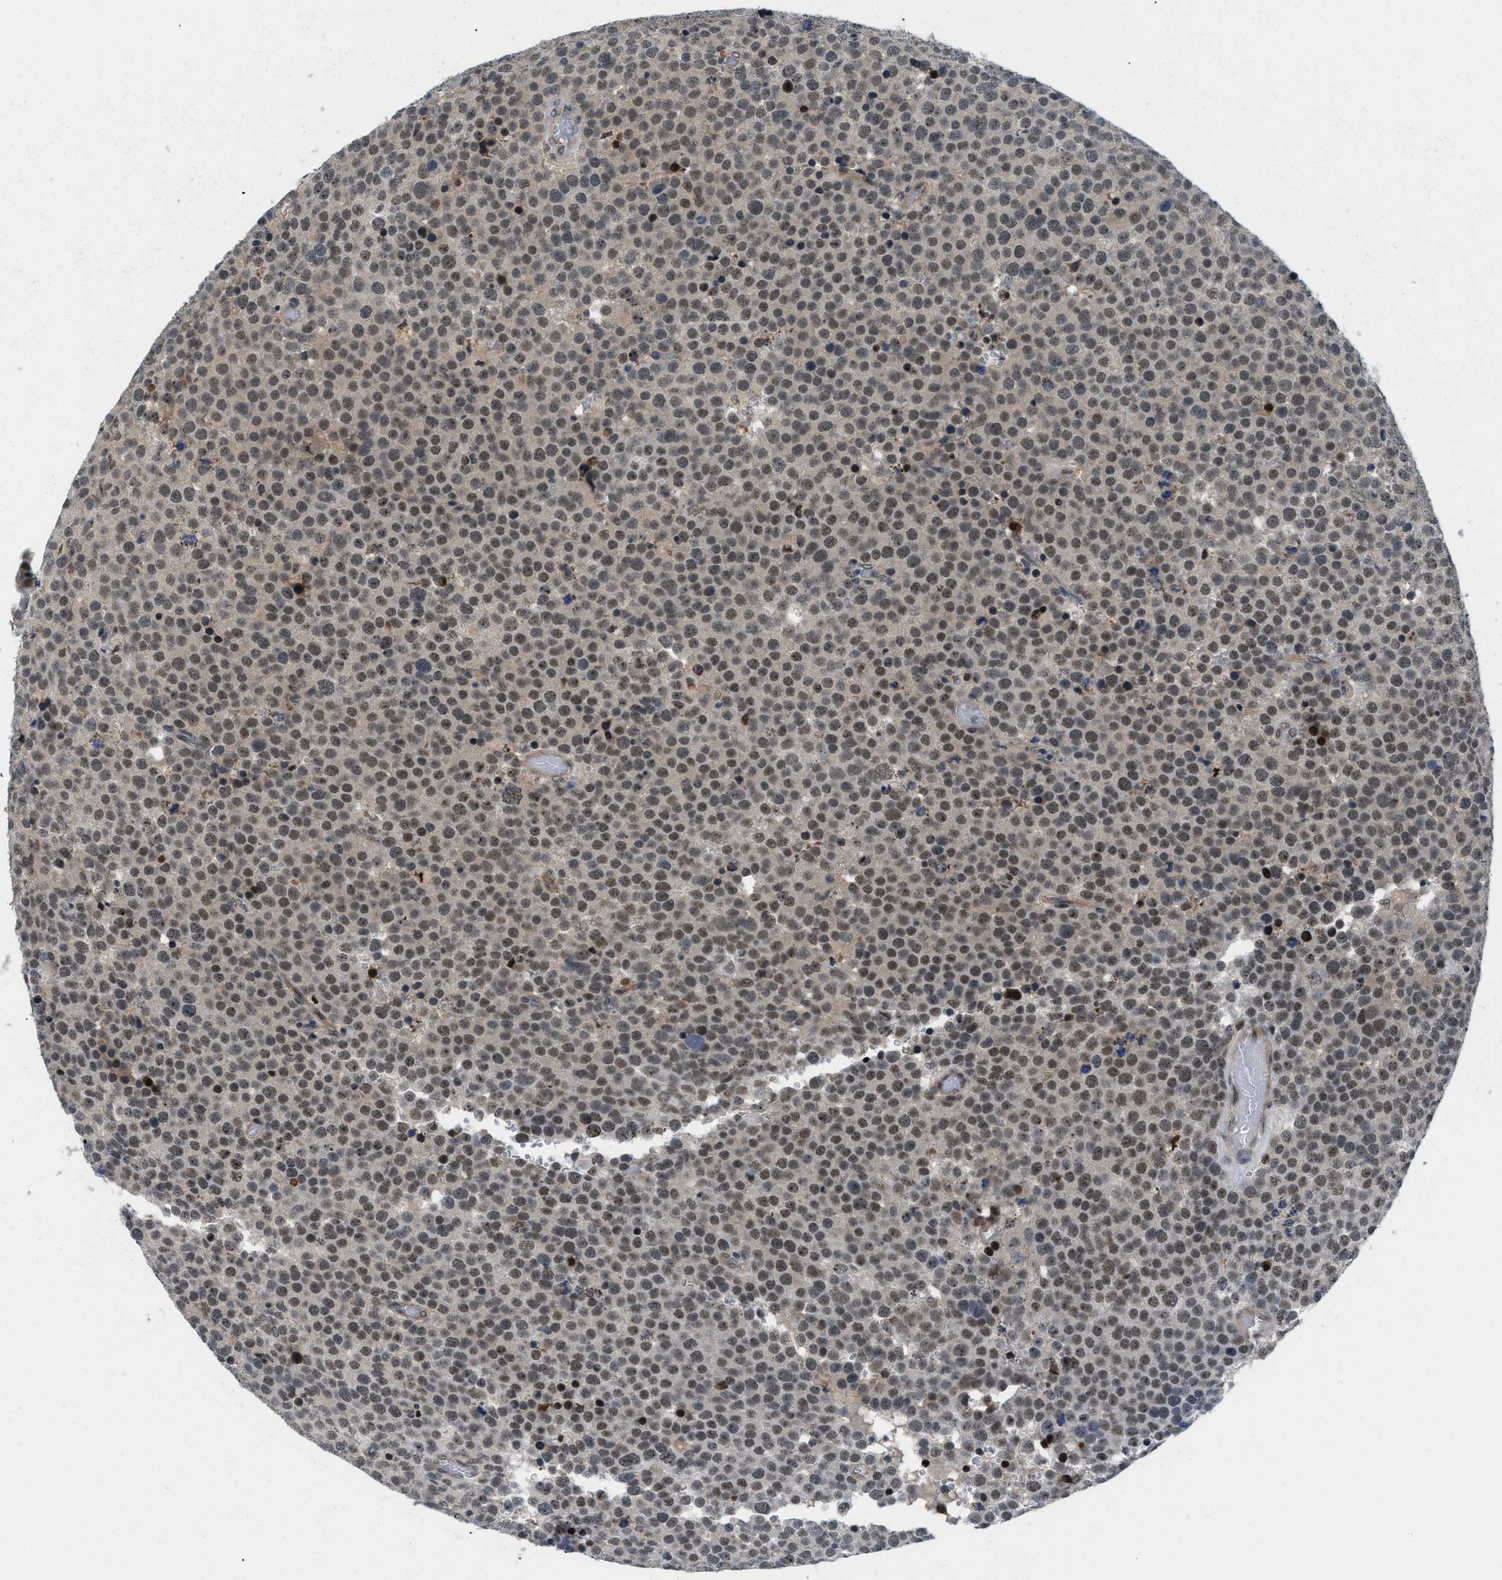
{"staining": {"intensity": "moderate", "quantity": ">75%", "location": "nuclear"}, "tissue": "testis cancer", "cell_type": "Tumor cells", "image_type": "cancer", "snomed": [{"axis": "morphology", "description": "Normal tissue, NOS"}, {"axis": "morphology", "description": "Seminoma, NOS"}, {"axis": "topography", "description": "Testis"}], "caption": "The immunohistochemical stain labels moderate nuclear staining in tumor cells of seminoma (testis) tissue.", "gene": "SLC29A2", "patient": {"sex": "male", "age": 71}}